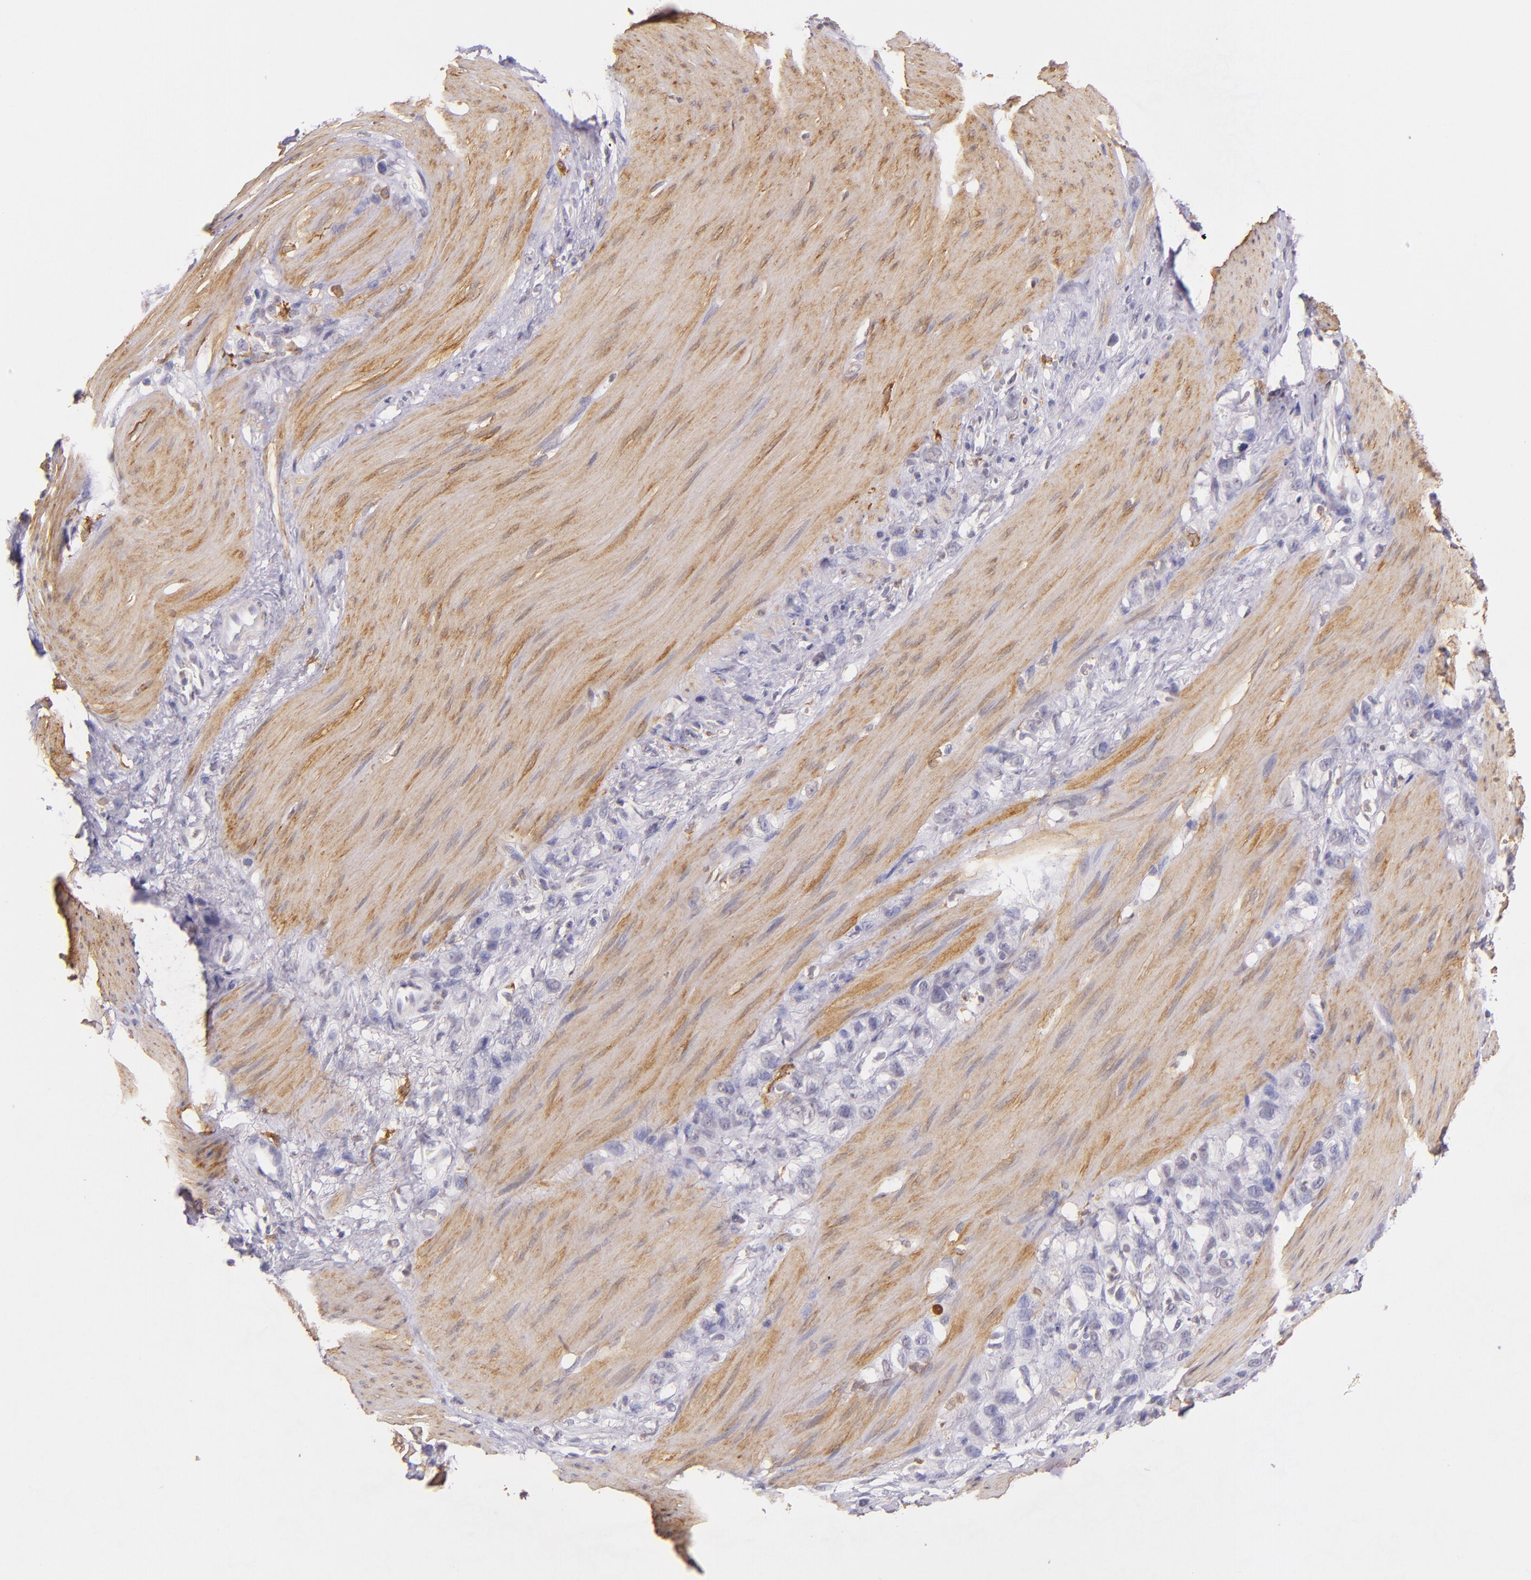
{"staining": {"intensity": "negative", "quantity": "none", "location": "none"}, "tissue": "stomach cancer", "cell_type": "Tumor cells", "image_type": "cancer", "snomed": [{"axis": "morphology", "description": "Normal tissue, NOS"}, {"axis": "morphology", "description": "Adenocarcinoma, NOS"}, {"axis": "morphology", "description": "Adenocarcinoma, High grade"}, {"axis": "topography", "description": "Stomach, upper"}, {"axis": "topography", "description": "Stomach"}], "caption": "The immunohistochemistry (IHC) image has no significant staining in tumor cells of stomach cancer tissue.", "gene": "RTN1", "patient": {"sex": "female", "age": 65}}